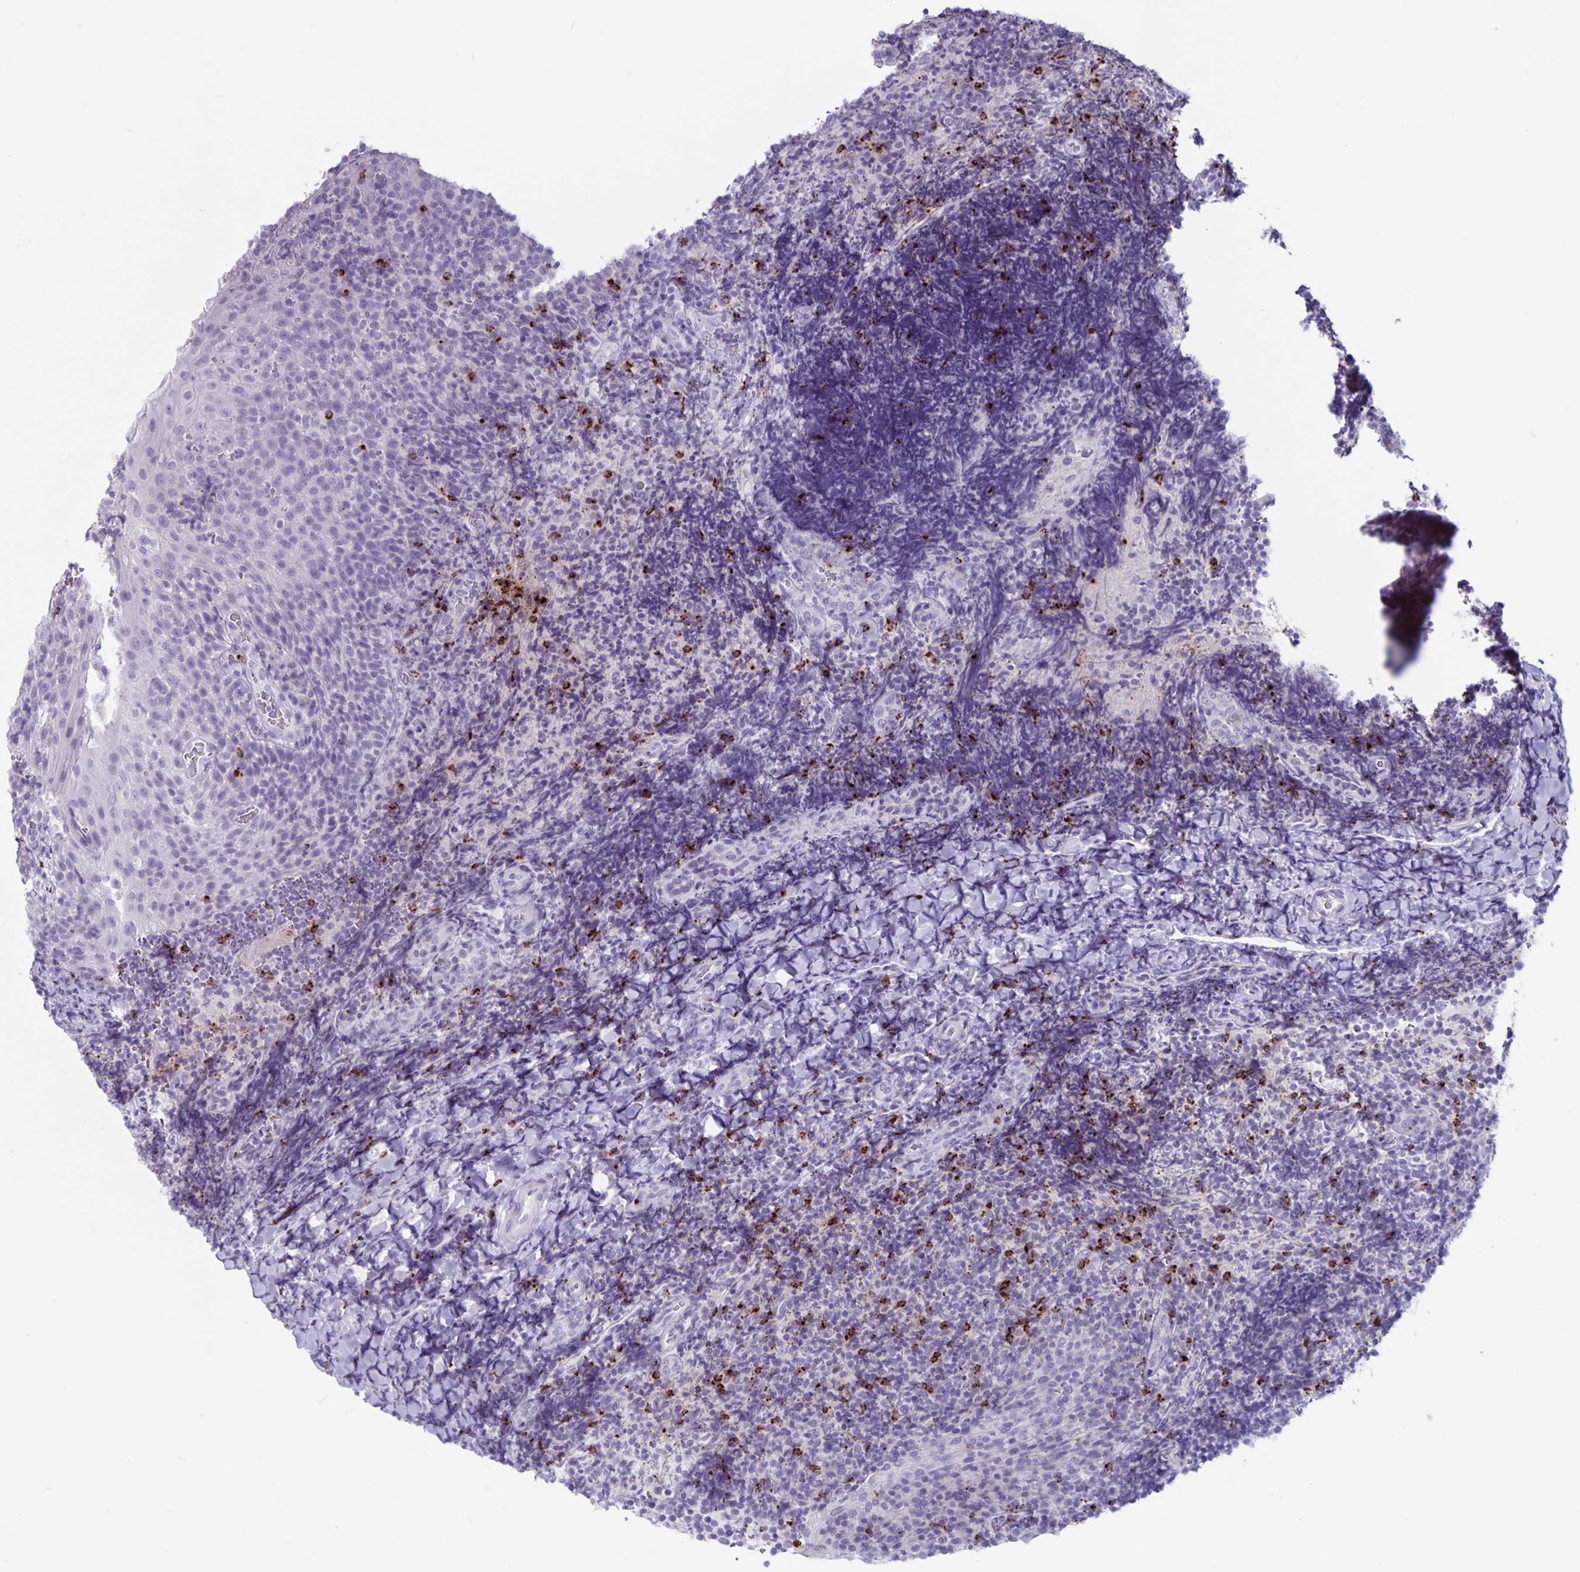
{"staining": {"intensity": "negative", "quantity": "none", "location": "none"}, "tissue": "tonsil", "cell_type": "Germinal center cells", "image_type": "normal", "snomed": [{"axis": "morphology", "description": "Normal tissue, NOS"}, {"axis": "topography", "description": "Tonsil"}], "caption": "Micrograph shows no protein expression in germinal center cells of benign tonsil. The staining was performed using DAB (3,3'-diaminobenzidine) to visualize the protein expression in brown, while the nuclei were stained in blue with hematoxylin (Magnification: 20x).", "gene": "GZMK", "patient": {"sex": "male", "age": 17}}